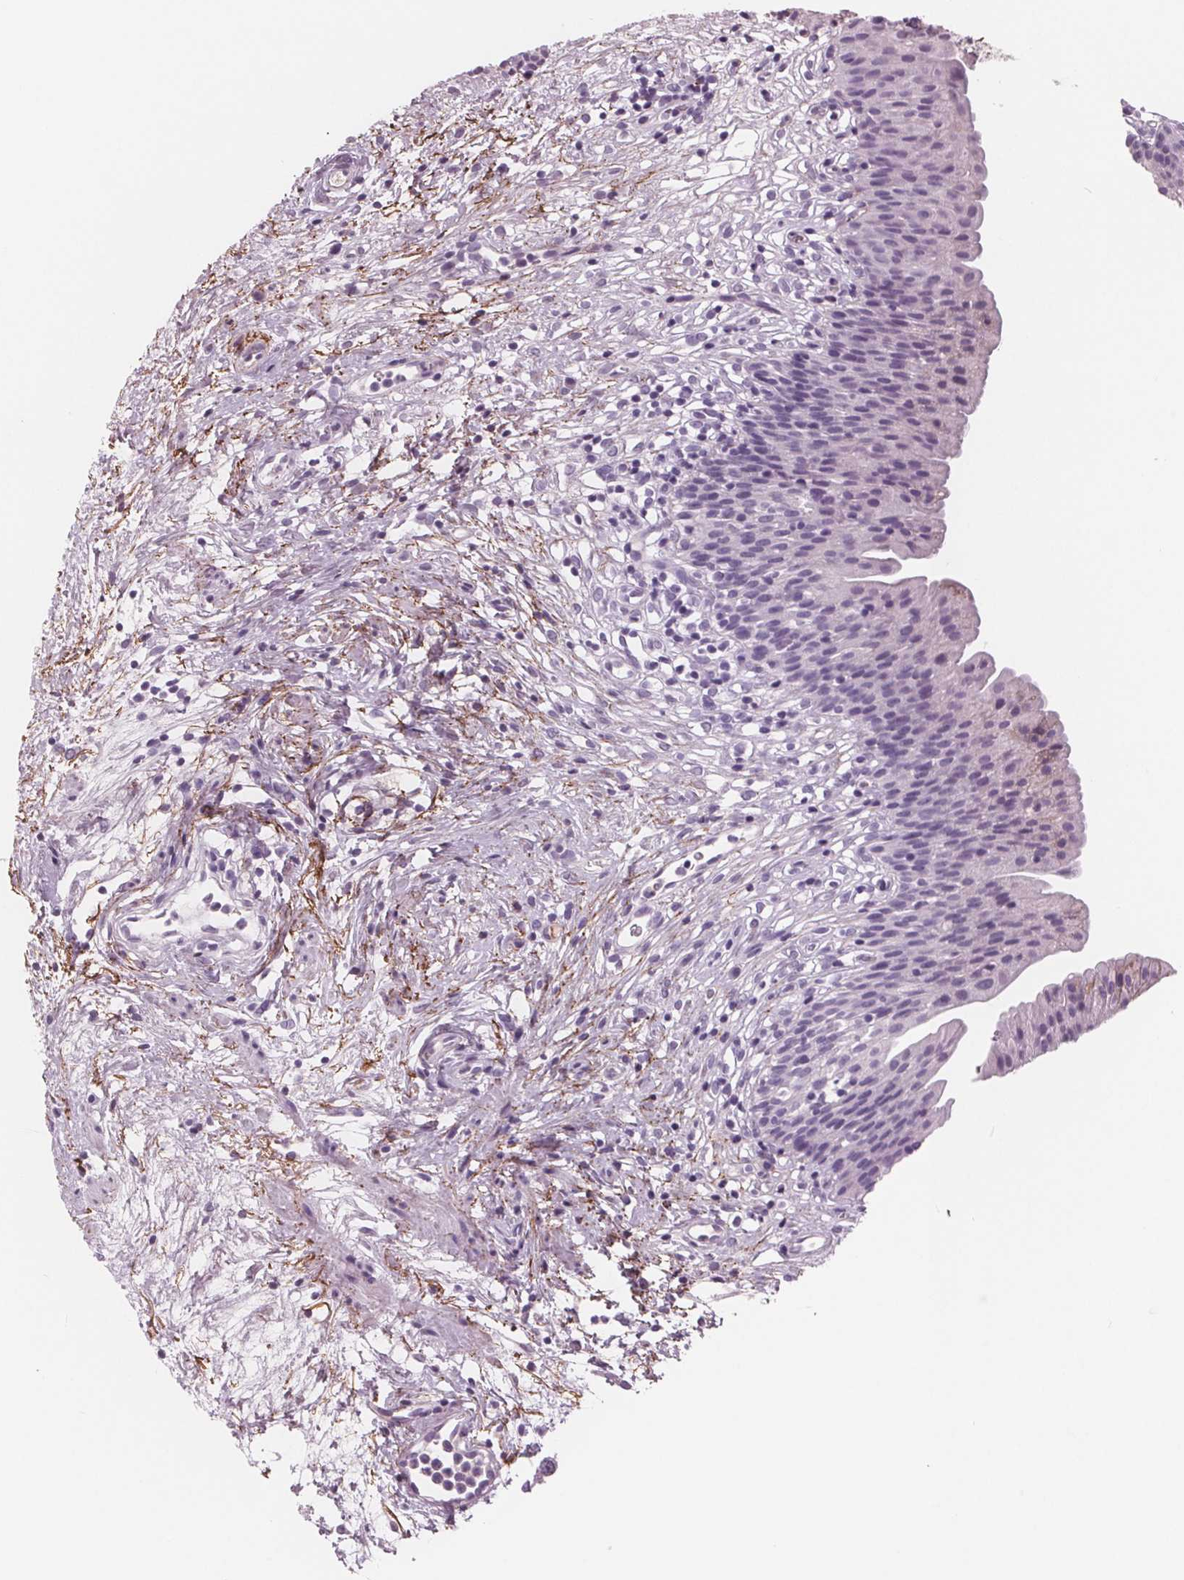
{"staining": {"intensity": "negative", "quantity": "none", "location": "none"}, "tissue": "urinary bladder", "cell_type": "Urothelial cells", "image_type": "normal", "snomed": [{"axis": "morphology", "description": "Normal tissue, NOS"}, {"axis": "topography", "description": "Urinary bladder"}], "caption": "This is an immunohistochemistry photomicrograph of normal urinary bladder. There is no staining in urothelial cells.", "gene": "AMBP", "patient": {"sex": "male", "age": 76}}